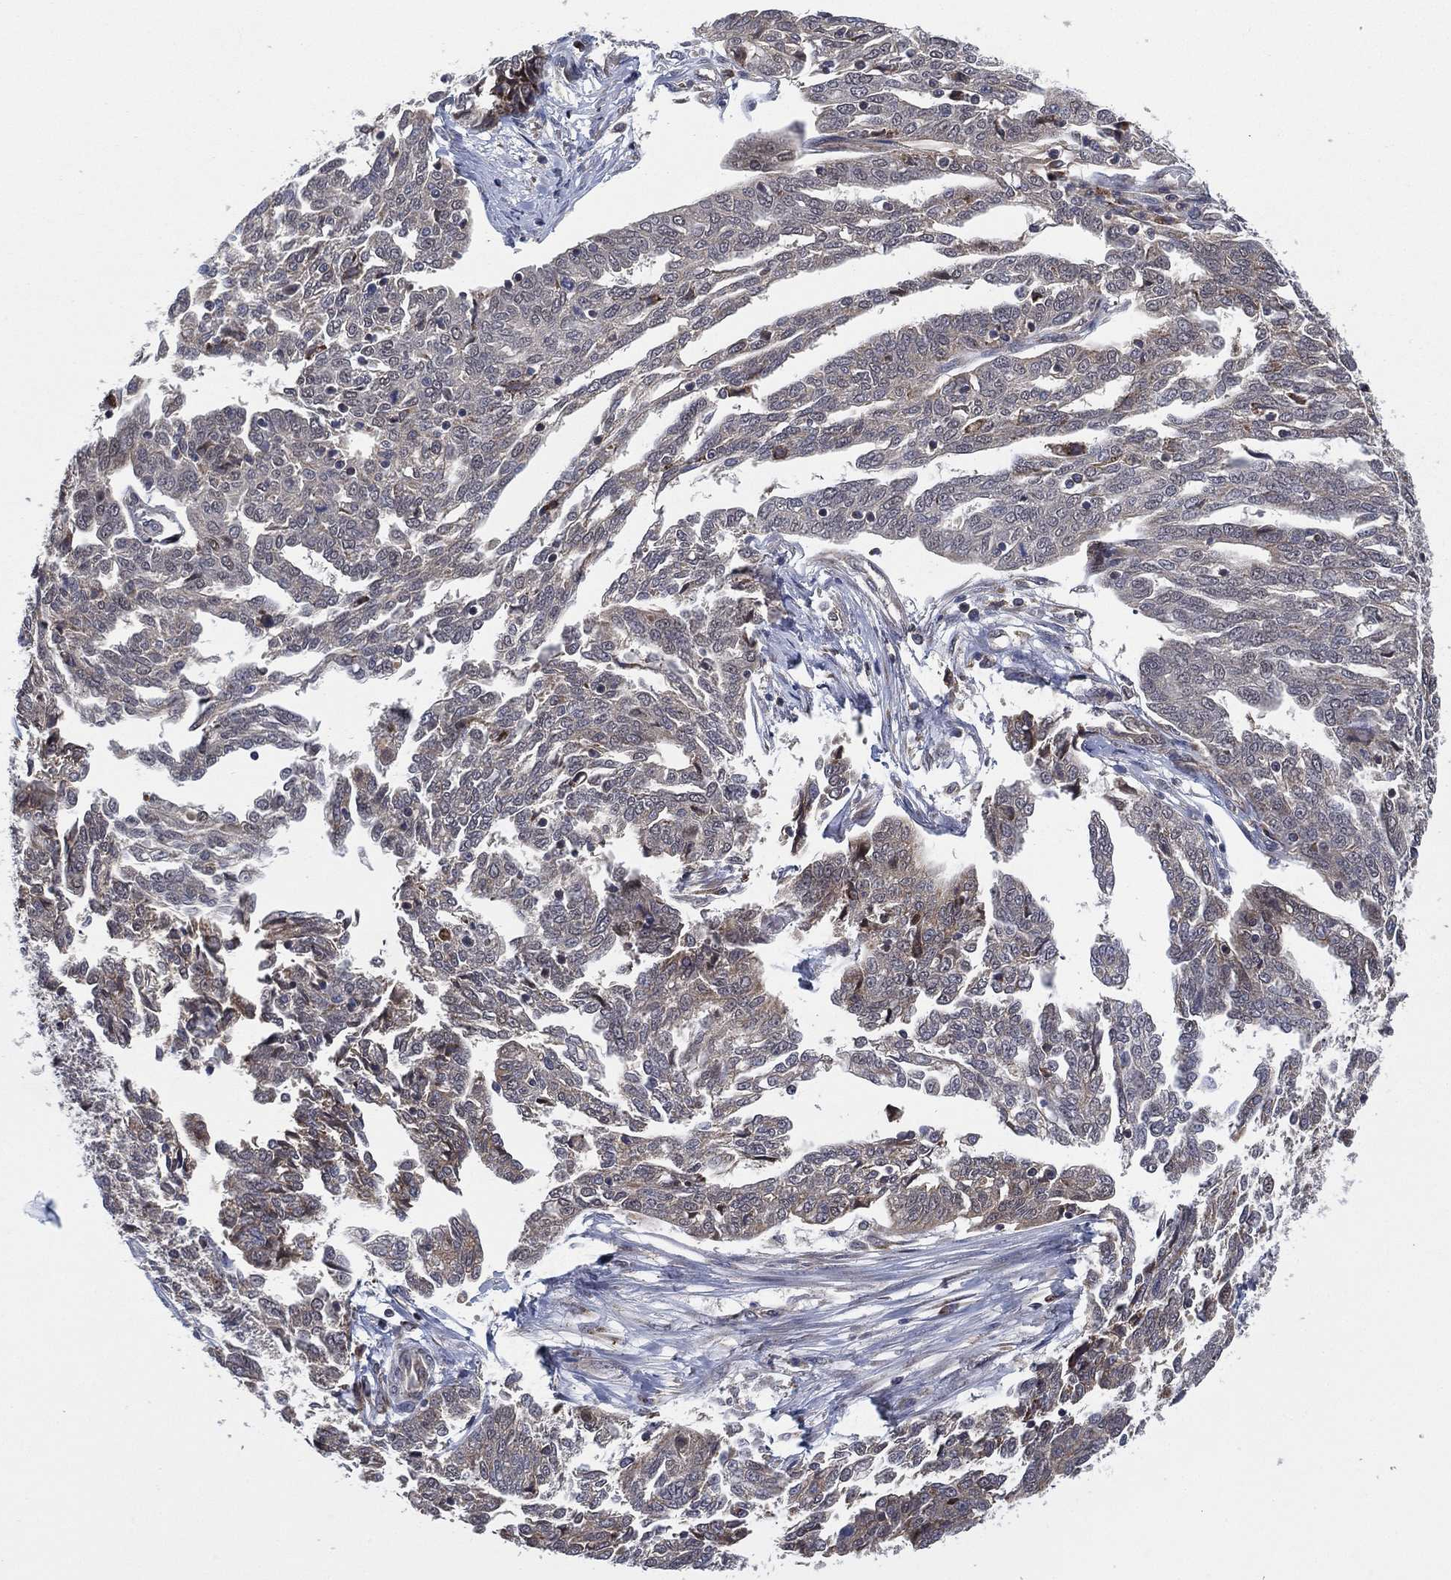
{"staining": {"intensity": "negative", "quantity": "none", "location": "none"}, "tissue": "ovarian cancer", "cell_type": "Tumor cells", "image_type": "cancer", "snomed": [{"axis": "morphology", "description": "Cystadenocarcinoma, serous, NOS"}, {"axis": "topography", "description": "Ovary"}], "caption": "DAB immunohistochemical staining of ovarian serous cystadenocarcinoma exhibits no significant positivity in tumor cells.", "gene": "FES", "patient": {"sex": "female", "age": 67}}